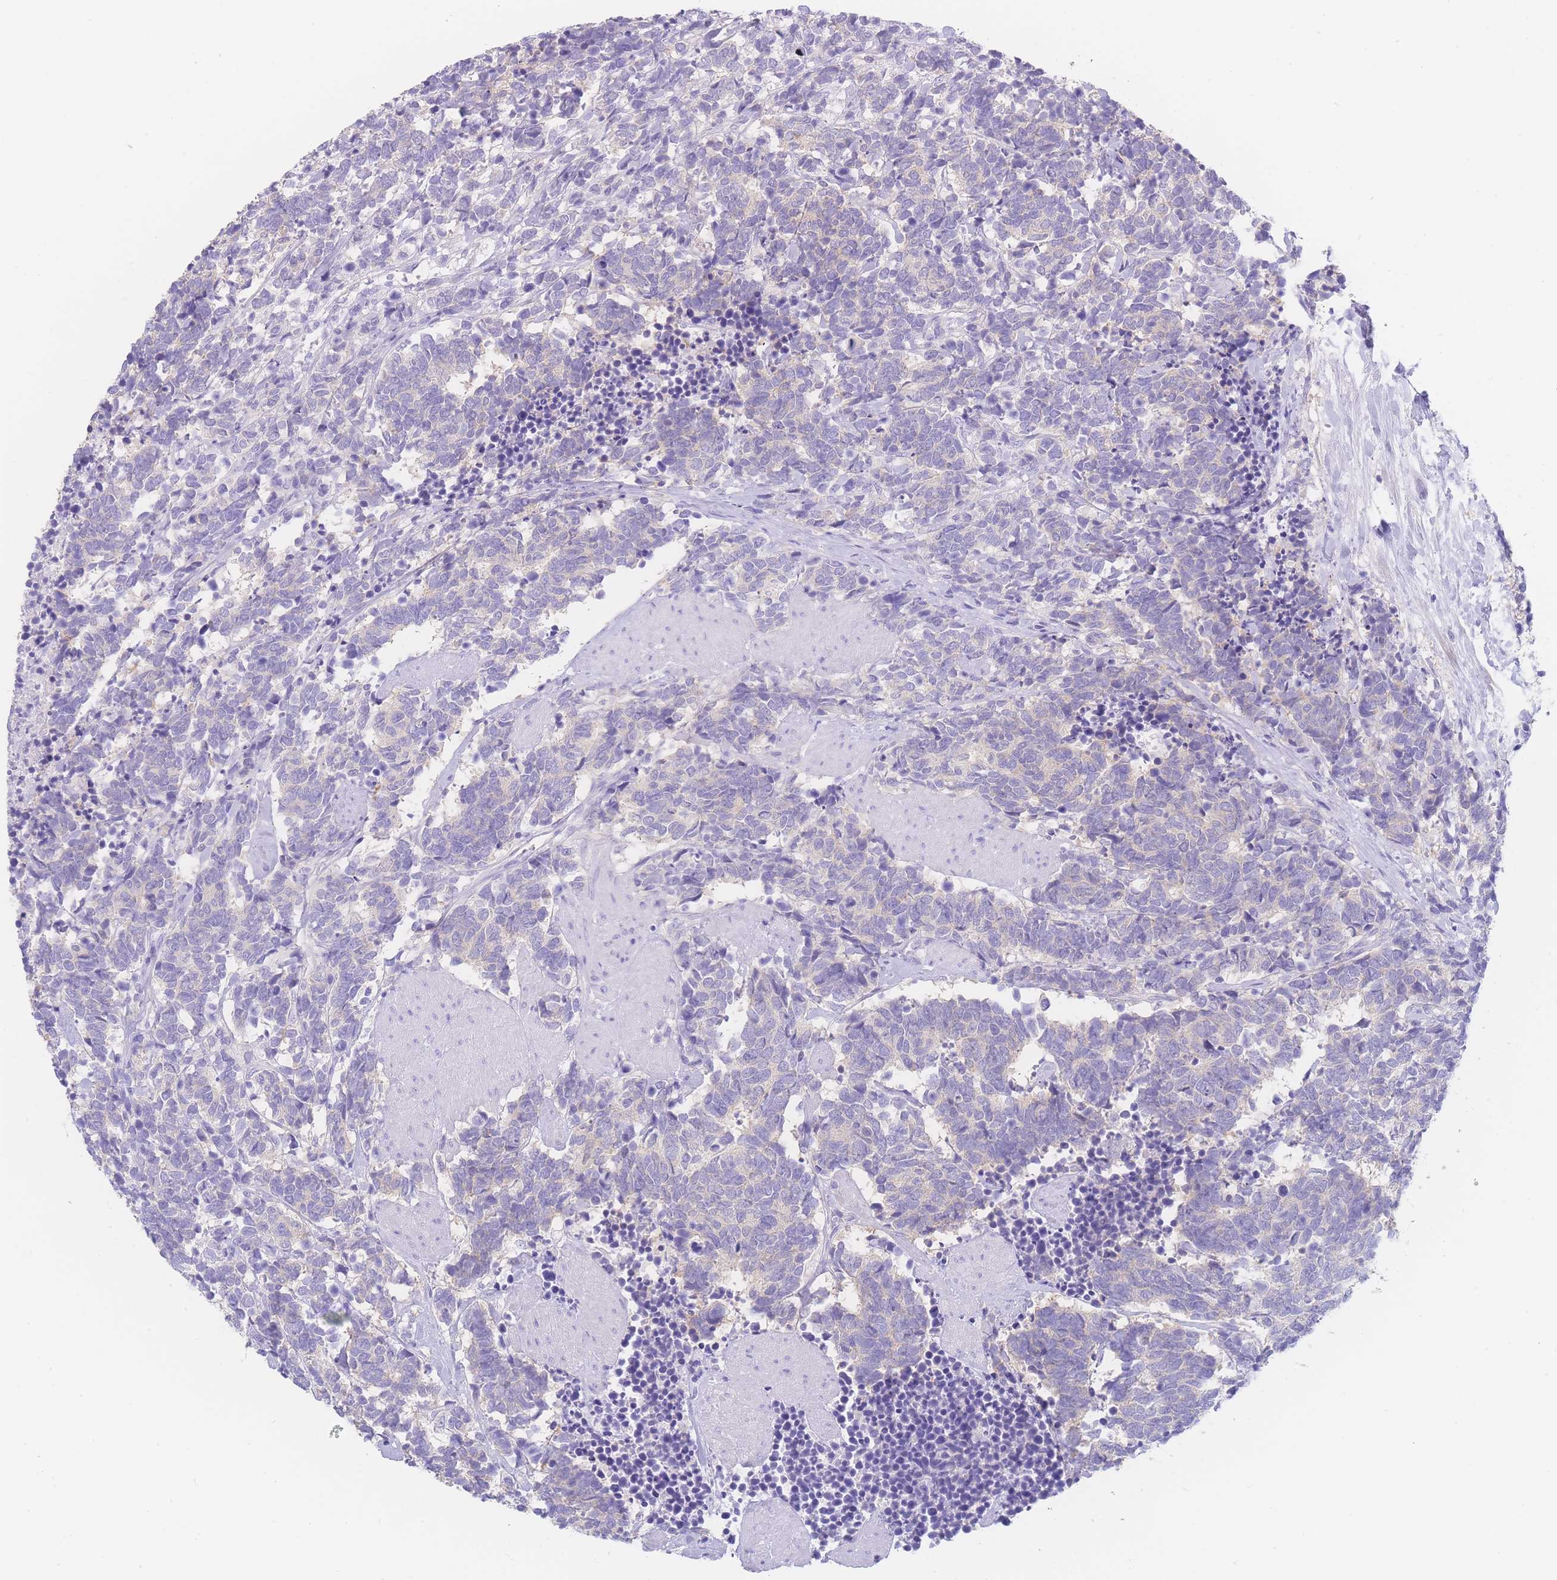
{"staining": {"intensity": "negative", "quantity": "none", "location": "none"}, "tissue": "carcinoid", "cell_type": "Tumor cells", "image_type": "cancer", "snomed": [{"axis": "morphology", "description": "Carcinoma, NOS"}, {"axis": "morphology", "description": "Carcinoid, malignant, NOS"}, {"axis": "topography", "description": "Prostate"}], "caption": "IHC image of human carcinoma stained for a protein (brown), which shows no staining in tumor cells.", "gene": "LZTFL1", "patient": {"sex": "male", "age": 57}}